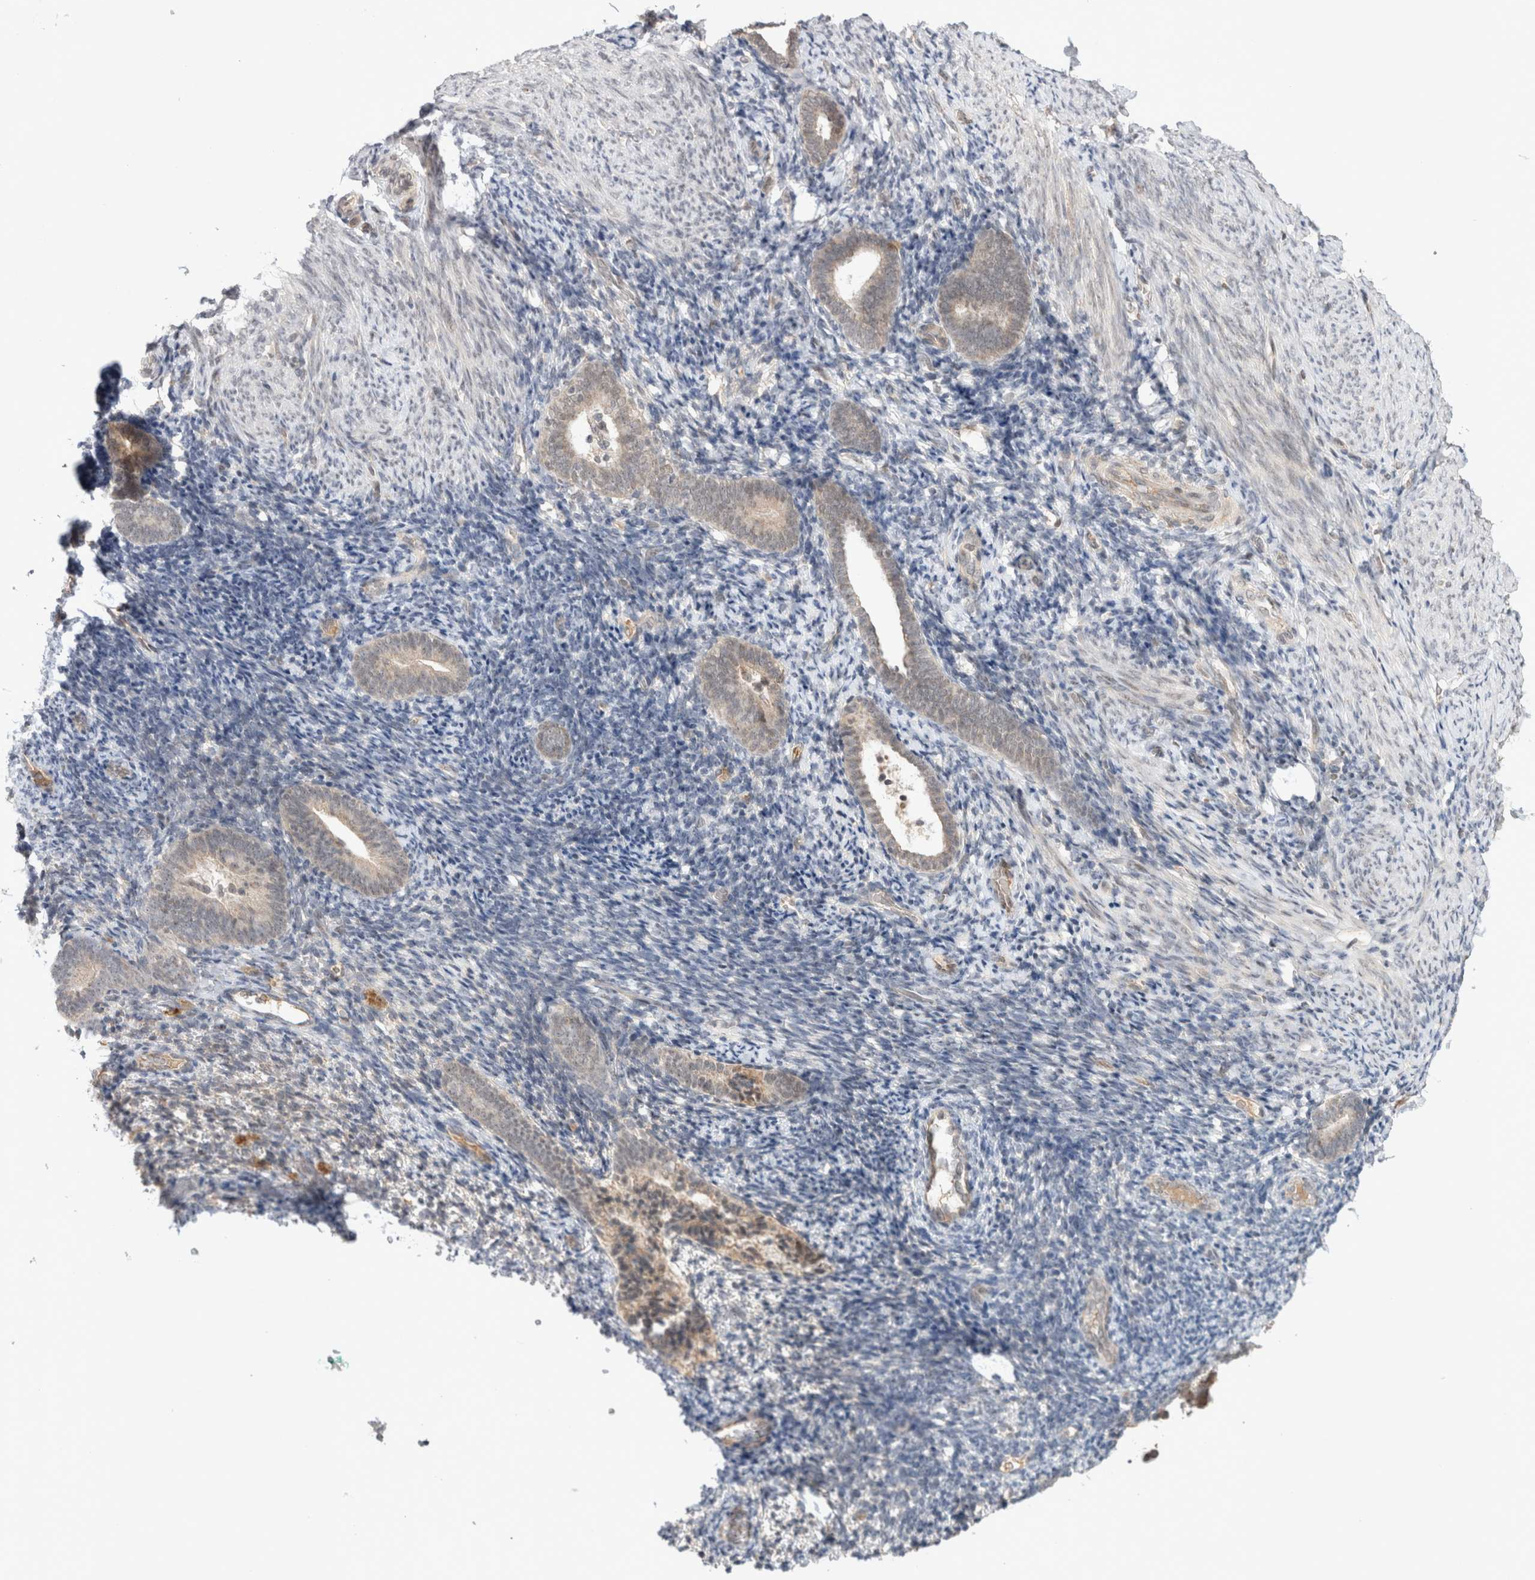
{"staining": {"intensity": "negative", "quantity": "none", "location": "none"}, "tissue": "endometrium", "cell_type": "Cells in endometrial stroma", "image_type": "normal", "snomed": [{"axis": "morphology", "description": "Normal tissue, NOS"}, {"axis": "topography", "description": "Endometrium"}], "caption": "Endometrium stained for a protein using immunohistochemistry (IHC) shows no expression cells in endometrial stroma.", "gene": "SYDE2", "patient": {"sex": "female", "age": 51}}